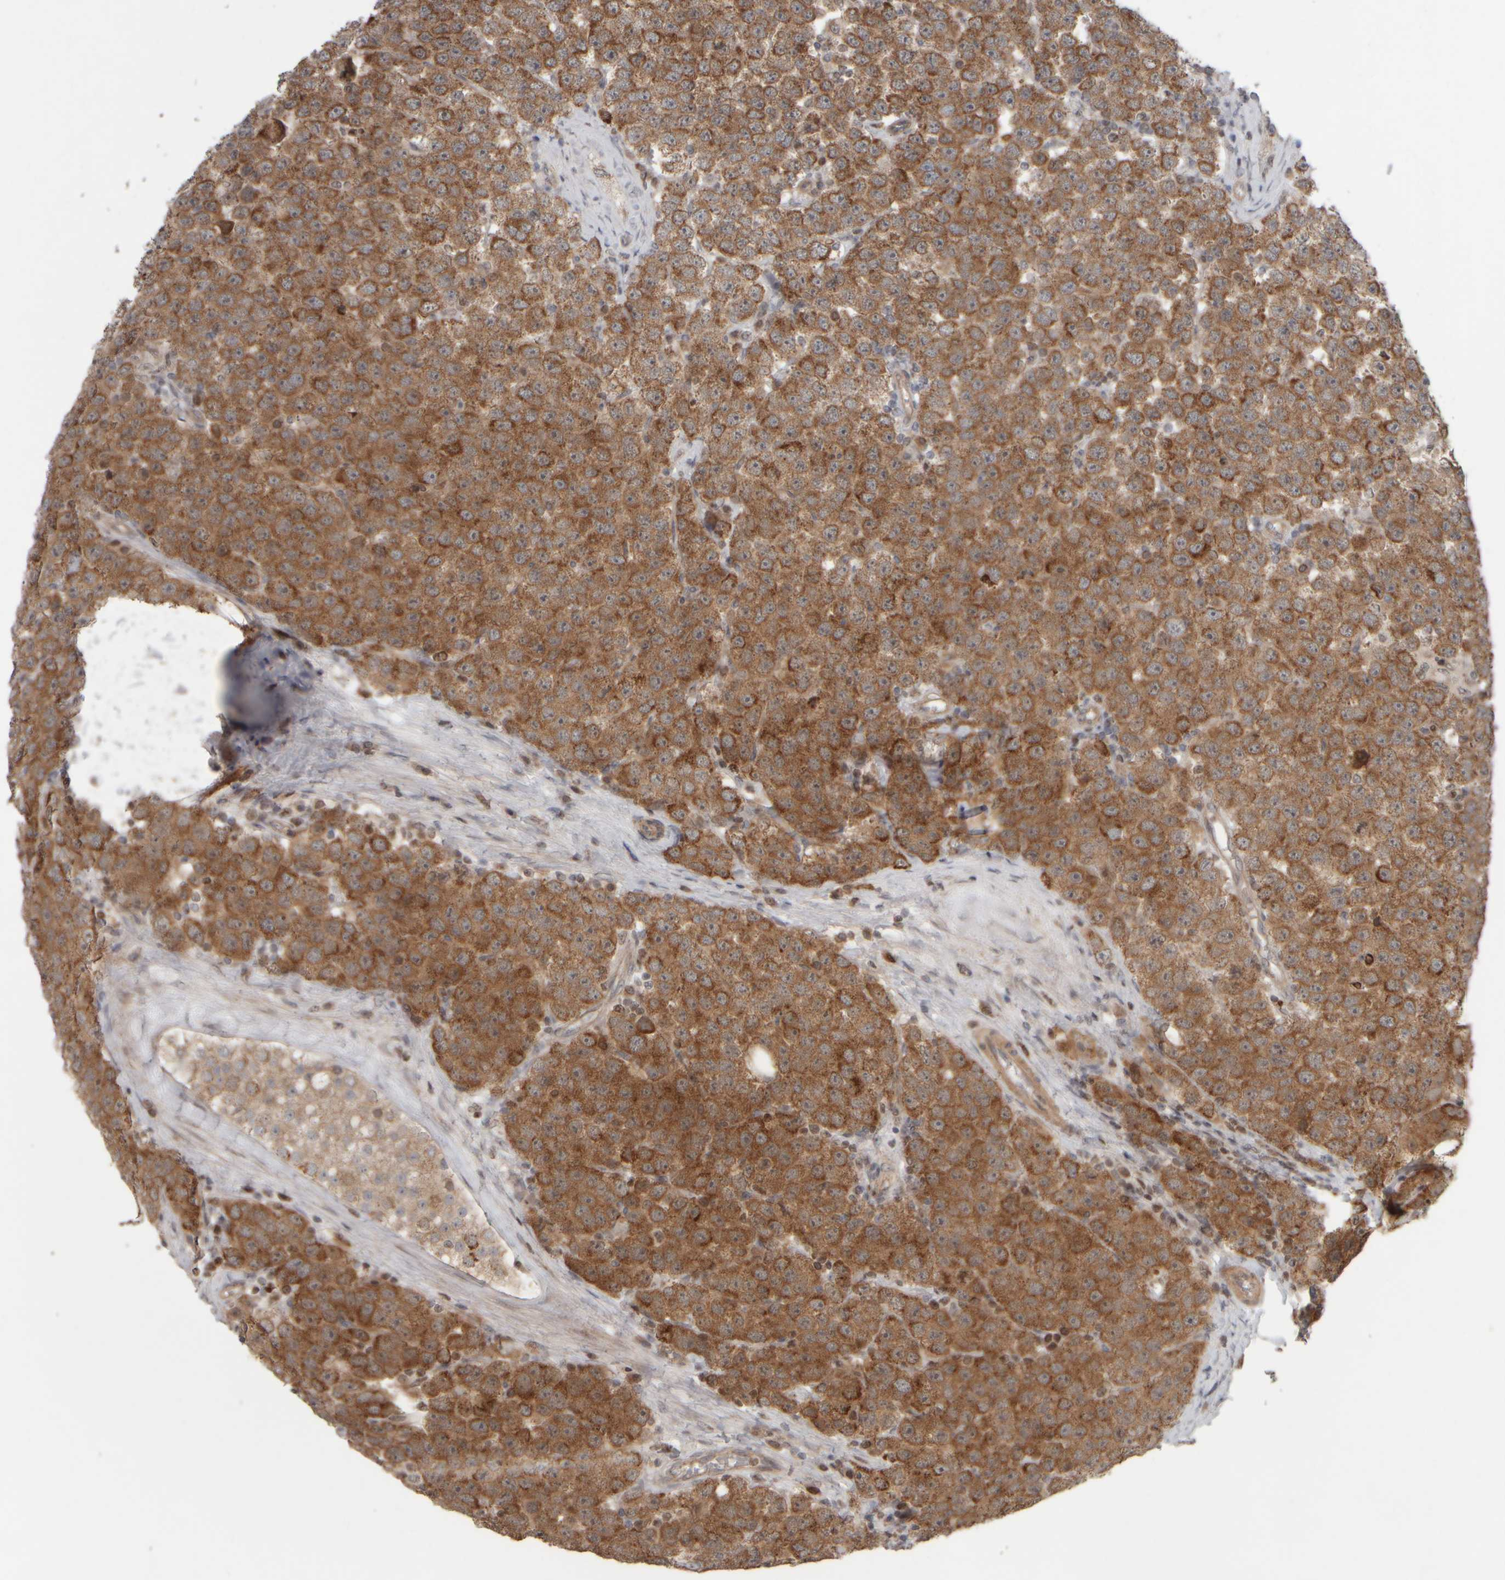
{"staining": {"intensity": "moderate", "quantity": ">75%", "location": "cytoplasmic/membranous"}, "tissue": "testis cancer", "cell_type": "Tumor cells", "image_type": "cancer", "snomed": [{"axis": "morphology", "description": "Seminoma, NOS"}, {"axis": "topography", "description": "Testis"}], "caption": "The photomicrograph reveals a brown stain indicating the presence of a protein in the cytoplasmic/membranous of tumor cells in testis cancer (seminoma). (IHC, brightfield microscopy, high magnification).", "gene": "CWC27", "patient": {"sex": "male", "age": 28}}